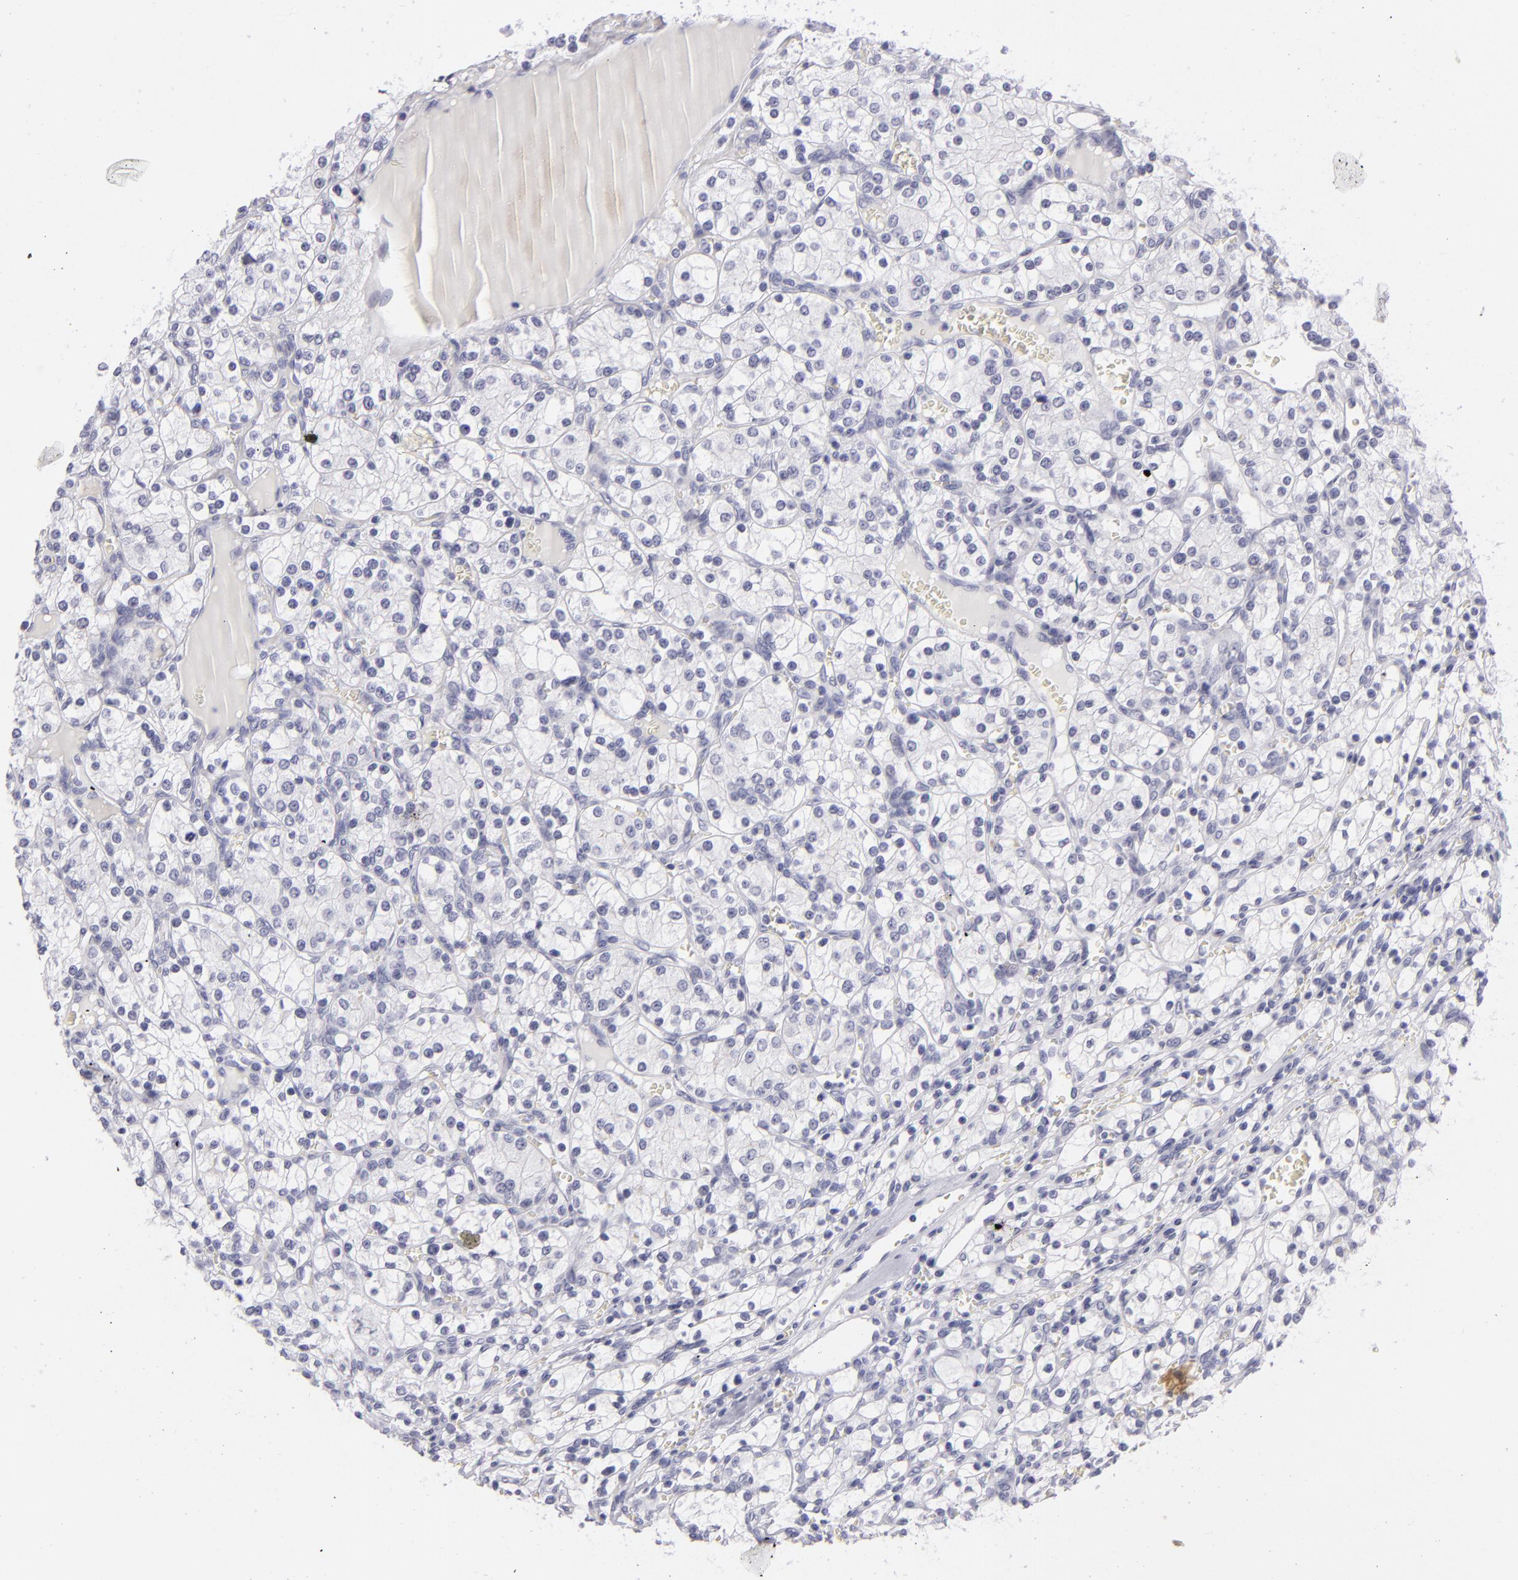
{"staining": {"intensity": "negative", "quantity": "none", "location": "none"}, "tissue": "renal cancer", "cell_type": "Tumor cells", "image_type": "cancer", "snomed": [{"axis": "morphology", "description": "Adenocarcinoma, NOS"}, {"axis": "topography", "description": "Kidney"}], "caption": "An immunohistochemistry (IHC) image of renal adenocarcinoma is shown. There is no staining in tumor cells of renal adenocarcinoma. (Stains: DAB (3,3'-diaminobenzidine) immunohistochemistry (IHC) with hematoxylin counter stain, Microscopy: brightfield microscopy at high magnification).", "gene": "VIL1", "patient": {"sex": "female", "age": 62}}